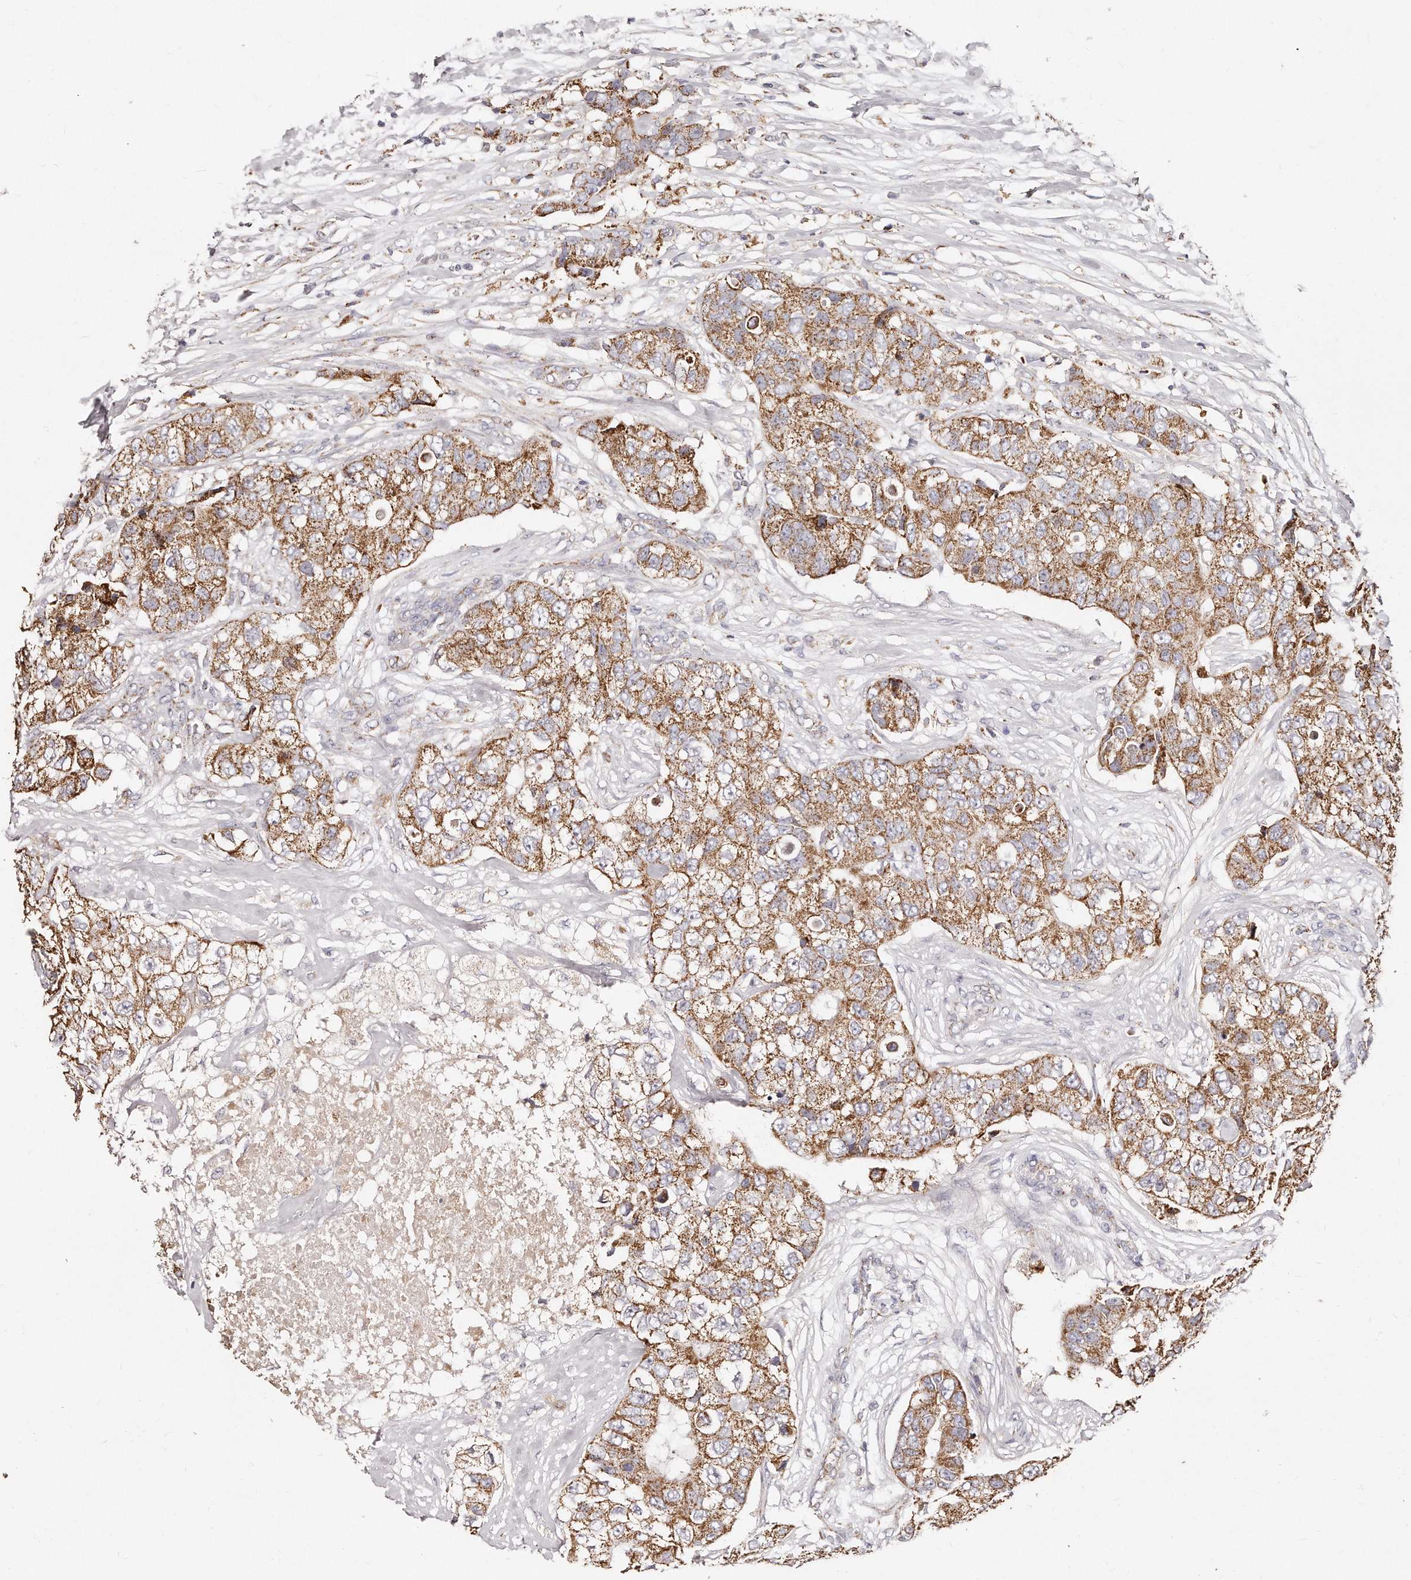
{"staining": {"intensity": "strong", "quantity": ">75%", "location": "cytoplasmic/membranous"}, "tissue": "breast cancer", "cell_type": "Tumor cells", "image_type": "cancer", "snomed": [{"axis": "morphology", "description": "Duct carcinoma"}, {"axis": "topography", "description": "Breast"}], "caption": "Strong cytoplasmic/membranous protein staining is identified in about >75% of tumor cells in breast intraductal carcinoma.", "gene": "RTKN", "patient": {"sex": "female", "age": 62}}